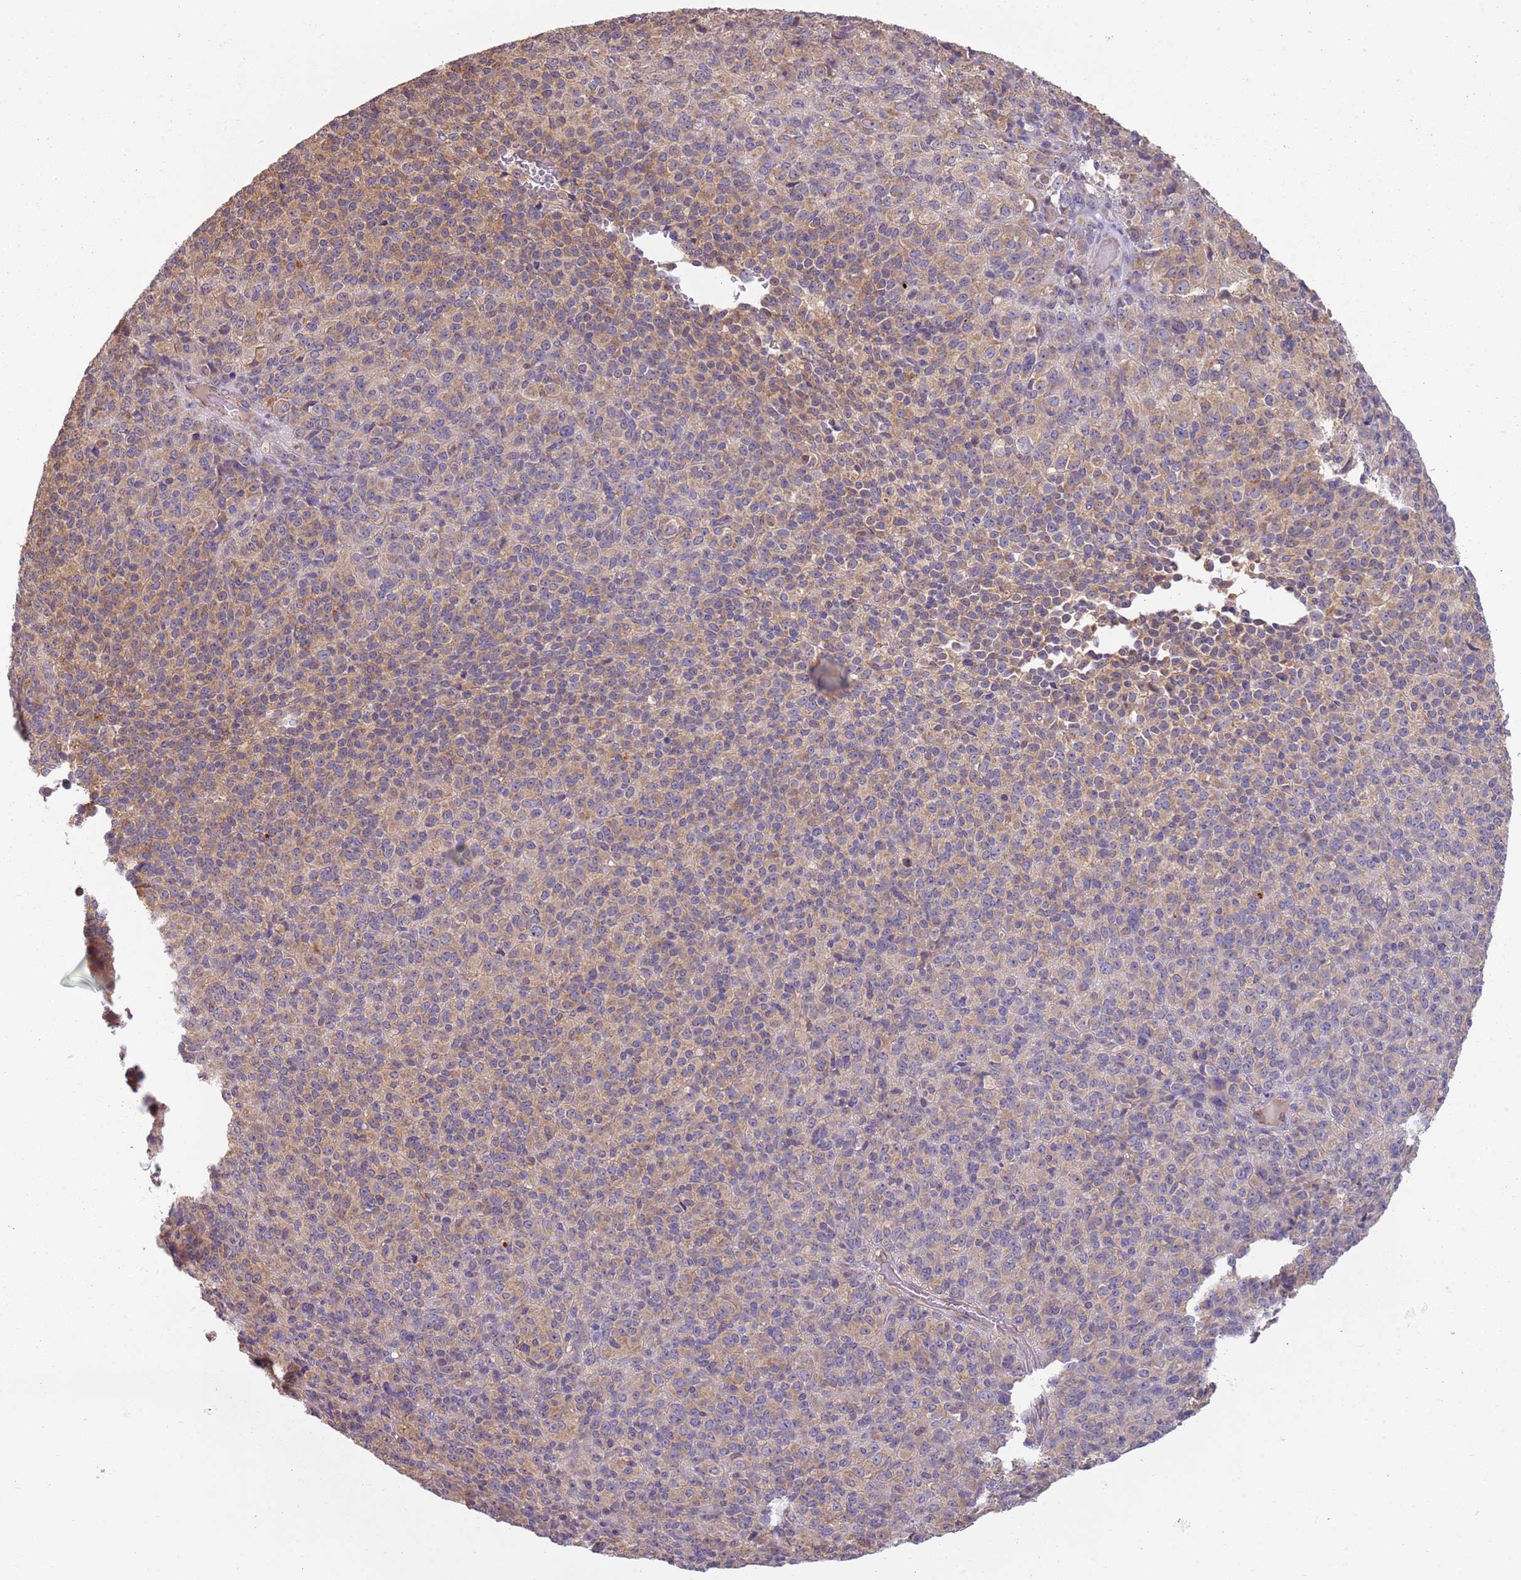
{"staining": {"intensity": "weak", "quantity": "25%-75%", "location": "cytoplasmic/membranous"}, "tissue": "melanoma", "cell_type": "Tumor cells", "image_type": "cancer", "snomed": [{"axis": "morphology", "description": "Malignant melanoma, Metastatic site"}, {"axis": "topography", "description": "Brain"}], "caption": "Melanoma tissue exhibits weak cytoplasmic/membranous staining in approximately 25%-75% of tumor cells, visualized by immunohistochemistry.", "gene": "SKOR2", "patient": {"sex": "female", "age": 56}}